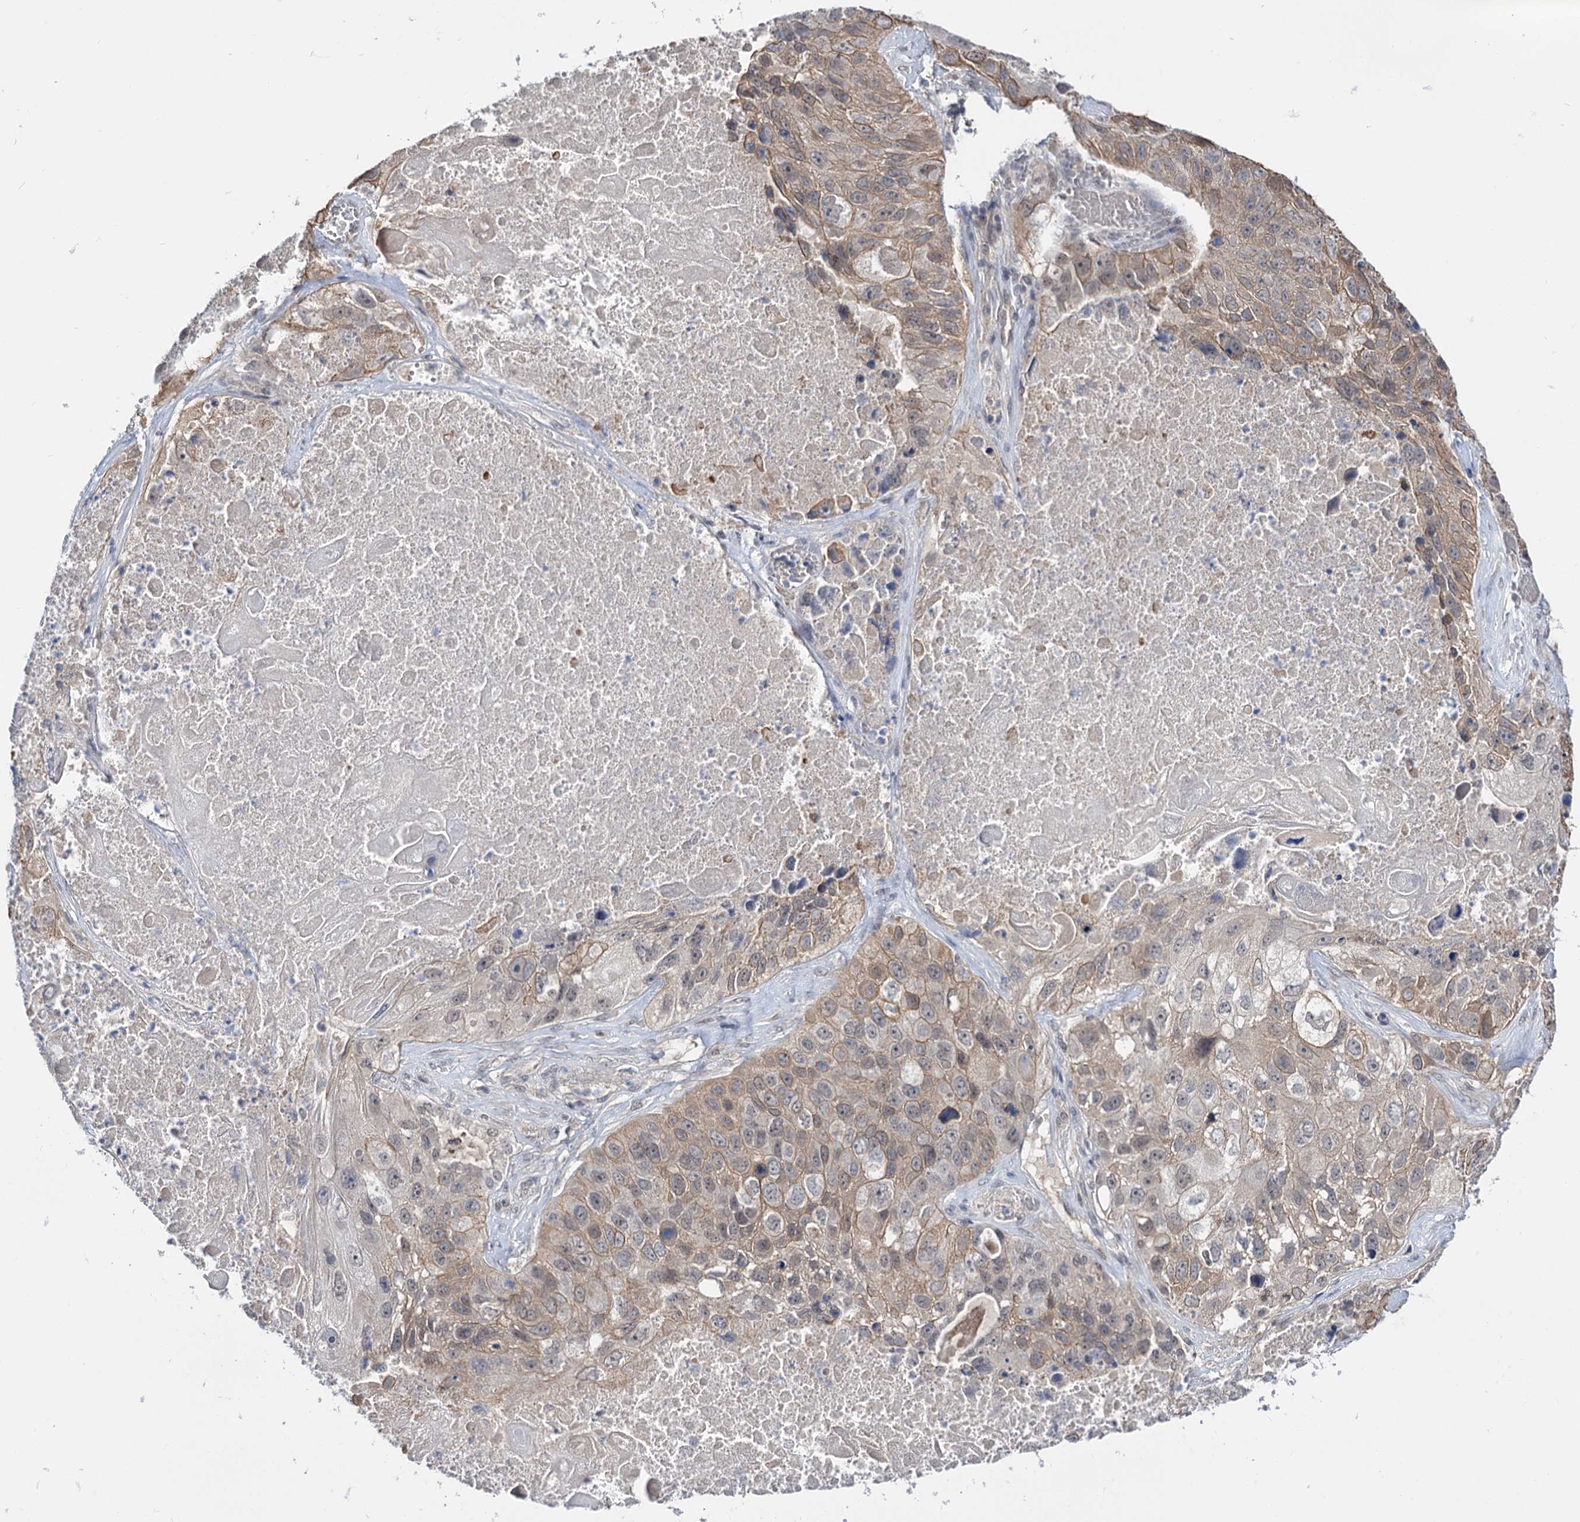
{"staining": {"intensity": "weak", "quantity": ">75%", "location": "cytoplasmic/membranous"}, "tissue": "lung cancer", "cell_type": "Tumor cells", "image_type": "cancer", "snomed": [{"axis": "morphology", "description": "Squamous cell carcinoma, NOS"}, {"axis": "topography", "description": "Lung"}], "caption": "Protein analysis of lung cancer (squamous cell carcinoma) tissue exhibits weak cytoplasmic/membranous staining in about >75% of tumor cells.", "gene": "NEK10", "patient": {"sex": "male", "age": 61}}